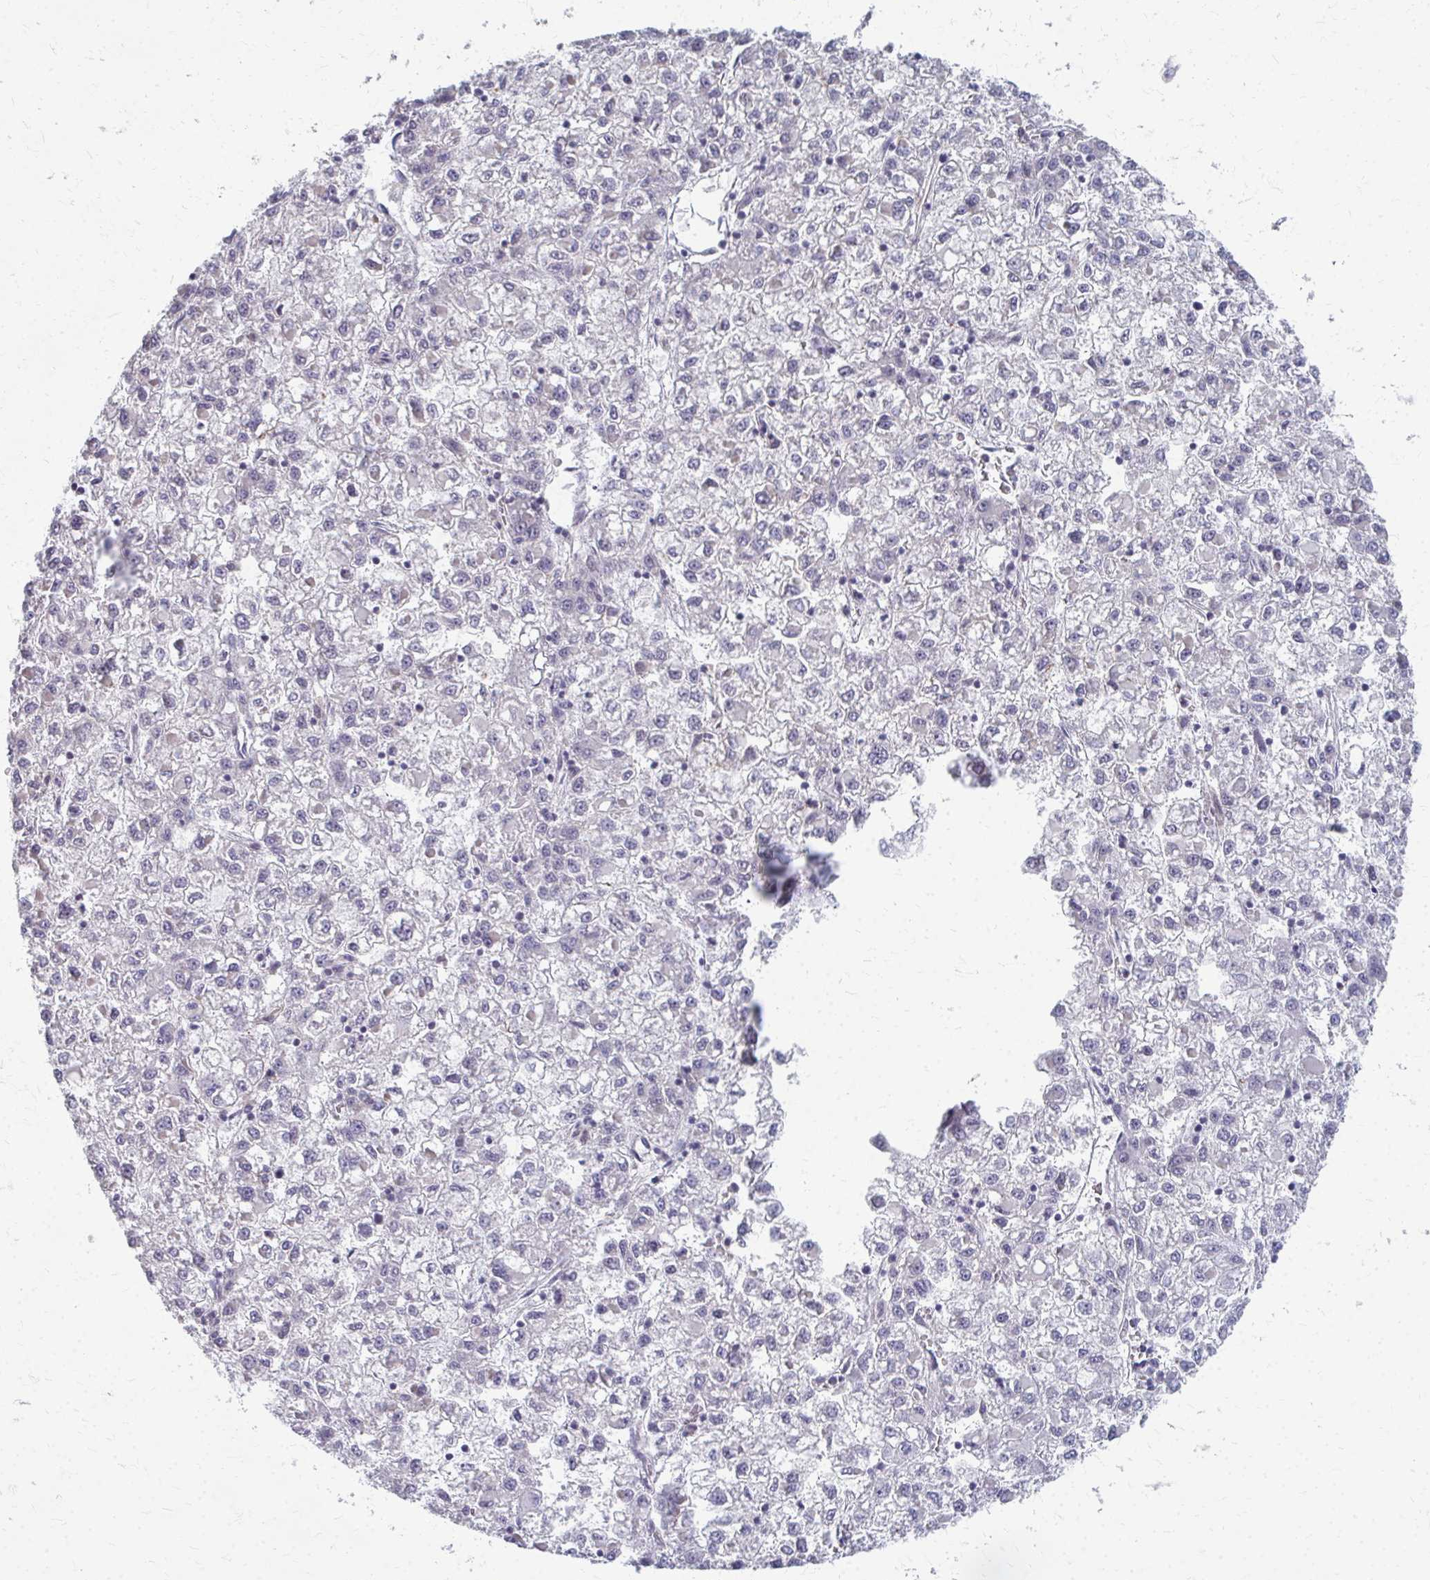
{"staining": {"intensity": "negative", "quantity": "none", "location": "none"}, "tissue": "liver cancer", "cell_type": "Tumor cells", "image_type": "cancer", "snomed": [{"axis": "morphology", "description": "Carcinoma, Hepatocellular, NOS"}, {"axis": "topography", "description": "Liver"}], "caption": "A high-resolution photomicrograph shows IHC staining of liver hepatocellular carcinoma, which exhibits no significant expression in tumor cells.", "gene": "NUDT16", "patient": {"sex": "male", "age": 40}}